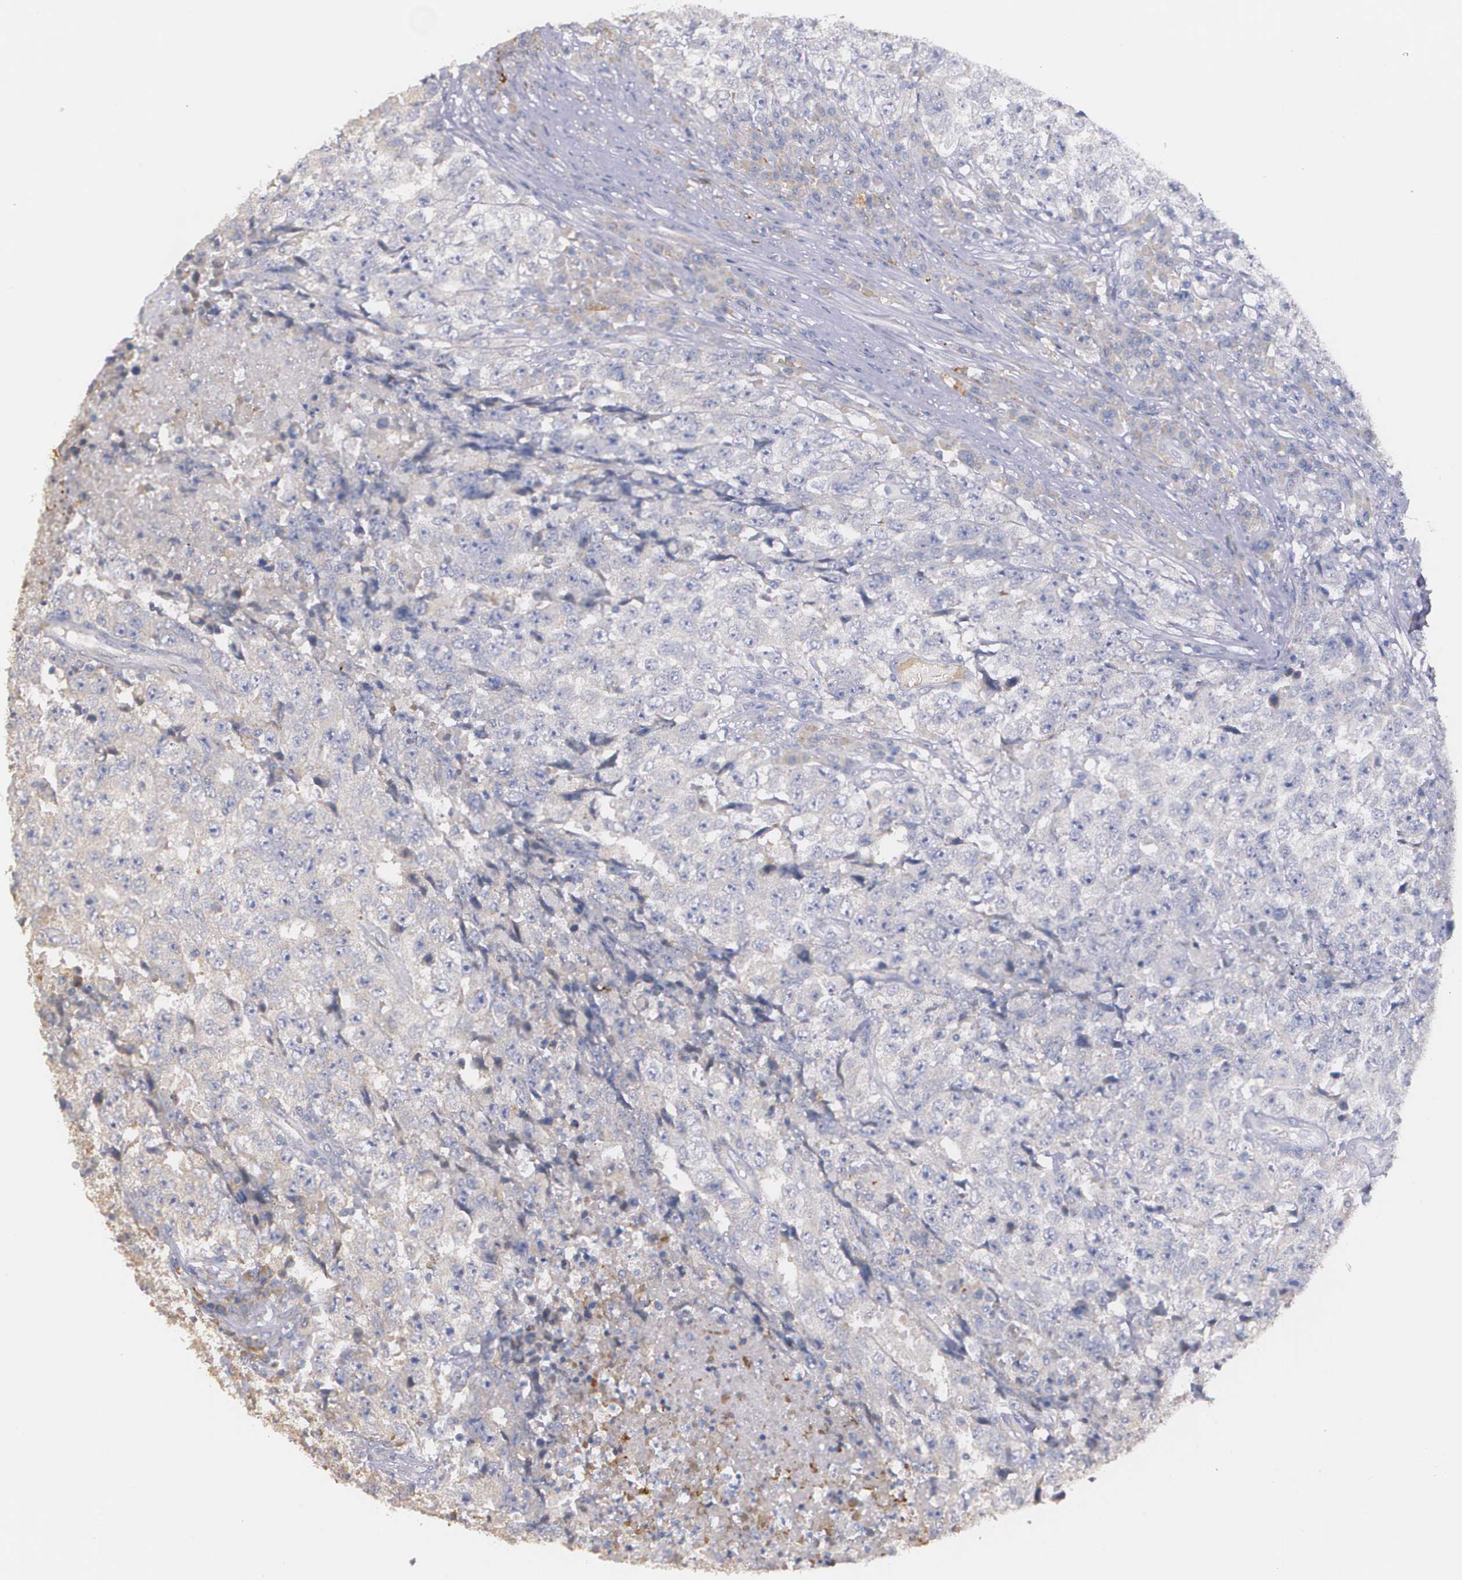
{"staining": {"intensity": "weak", "quantity": "25%-75%", "location": "cytoplasmic/membranous"}, "tissue": "testis cancer", "cell_type": "Tumor cells", "image_type": "cancer", "snomed": [{"axis": "morphology", "description": "Necrosis, NOS"}, {"axis": "morphology", "description": "Carcinoma, Embryonal, NOS"}, {"axis": "topography", "description": "Testis"}], "caption": "Protein staining of testis embryonal carcinoma tissue shows weak cytoplasmic/membranous positivity in about 25%-75% of tumor cells.", "gene": "AMBP", "patient": {"sex": "male", "age": 19}}